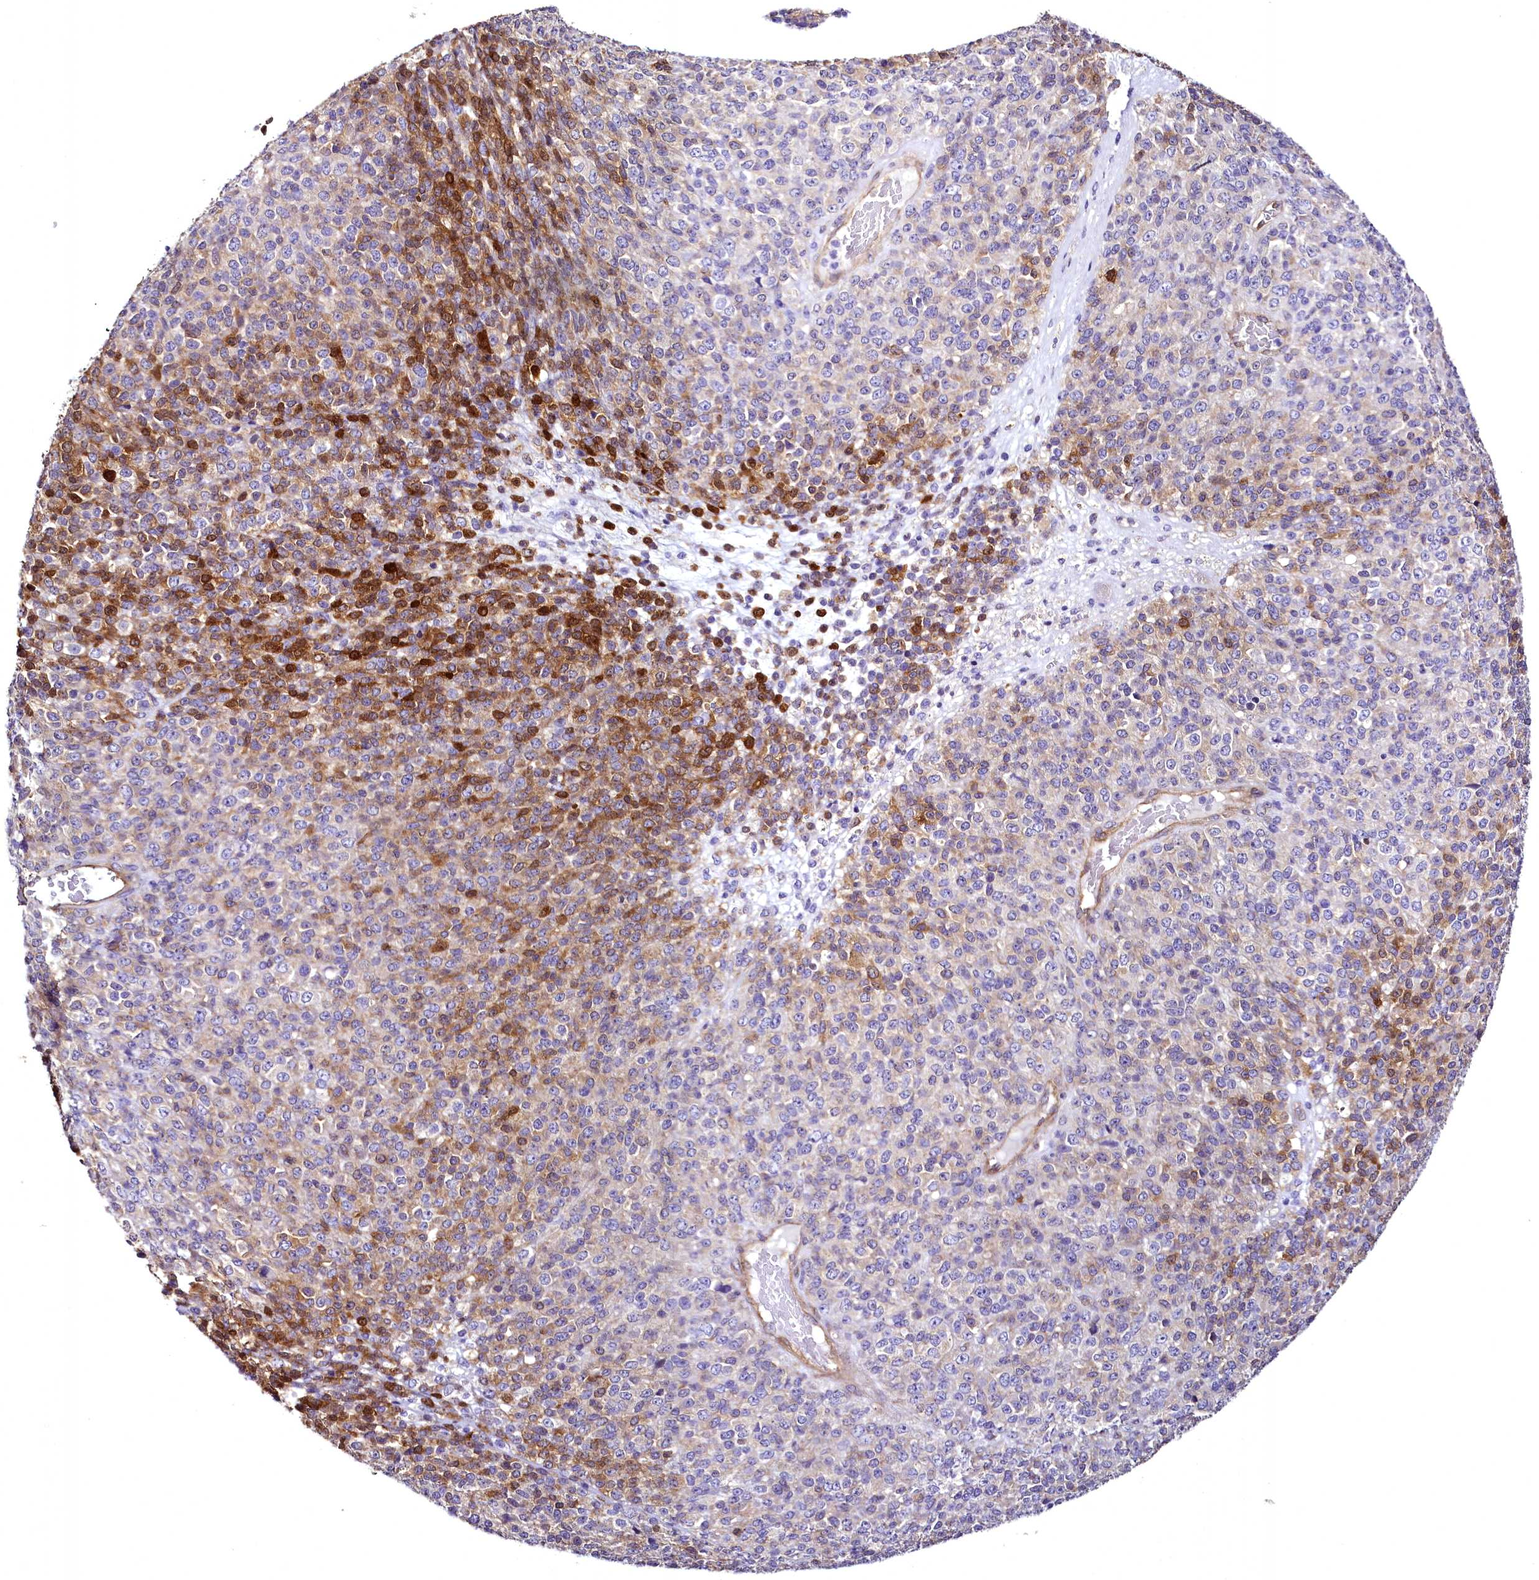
{"staining": {"intensity": "moderate", "quantity": "25%-75%", "location": "cytoplasmic/membranous"}, "tissue": "melanoma", "cell_type": "Tumor cells", "image_type": "cancer", "snomed": [{"axis": "morphology", "description": "Malignant melanoma, Metastatic site"}, {"axis": "topography", "description": "Brain"}], "caption": "High-power microscopy captured an immunohistochemistry (IHC) image of melanoma, revealing moderate cytoplasmic/membranous positivity in about 25%-75% of tumor cells.", "gene": "STXBP1", "patient": {"sex": "female", "age": 56}}